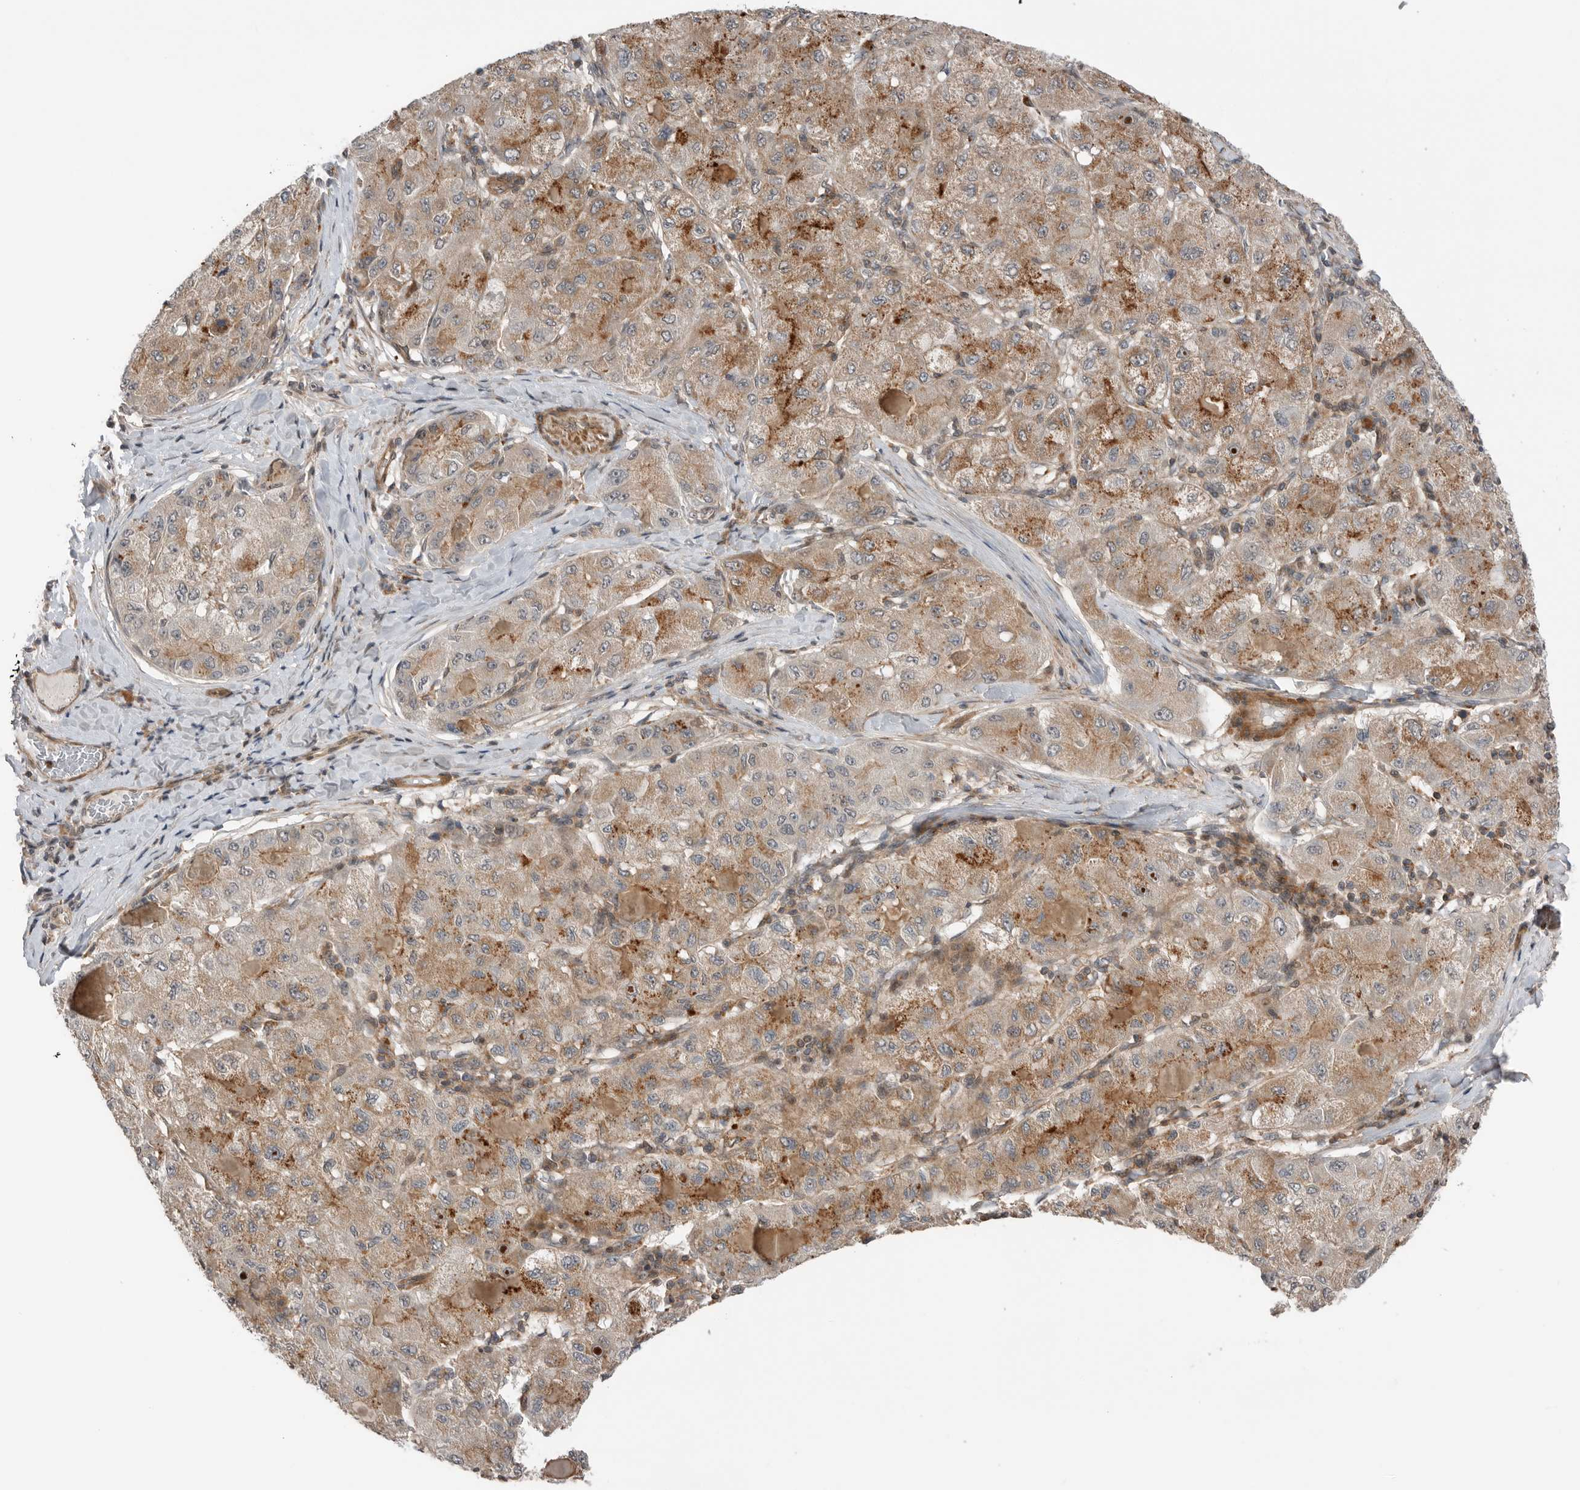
{"staining": {"intensity": "moderate", "quantity": "25%-75%", "location": "cytoplasmic/membranous"}, "tissue": "liver cancer", "cell_type": "Tumor cells", "image_type": "cancer", "snomed": [{"axis": "morphology", "description": "Carcinoma, Hepatocellular, NOS"}, {"axis": "topography", "description": "Liver"}], "caption": "The photomicrograph demonstrates immunohistochemical staining of liver hepatocellular carcinoma. There is moderate cytoplasmic/membranous positivity is identified in approximately 25%-75% of tumor cells.", "gene": "PEAK1", "patient": {"sex": "male", "age": 80}}